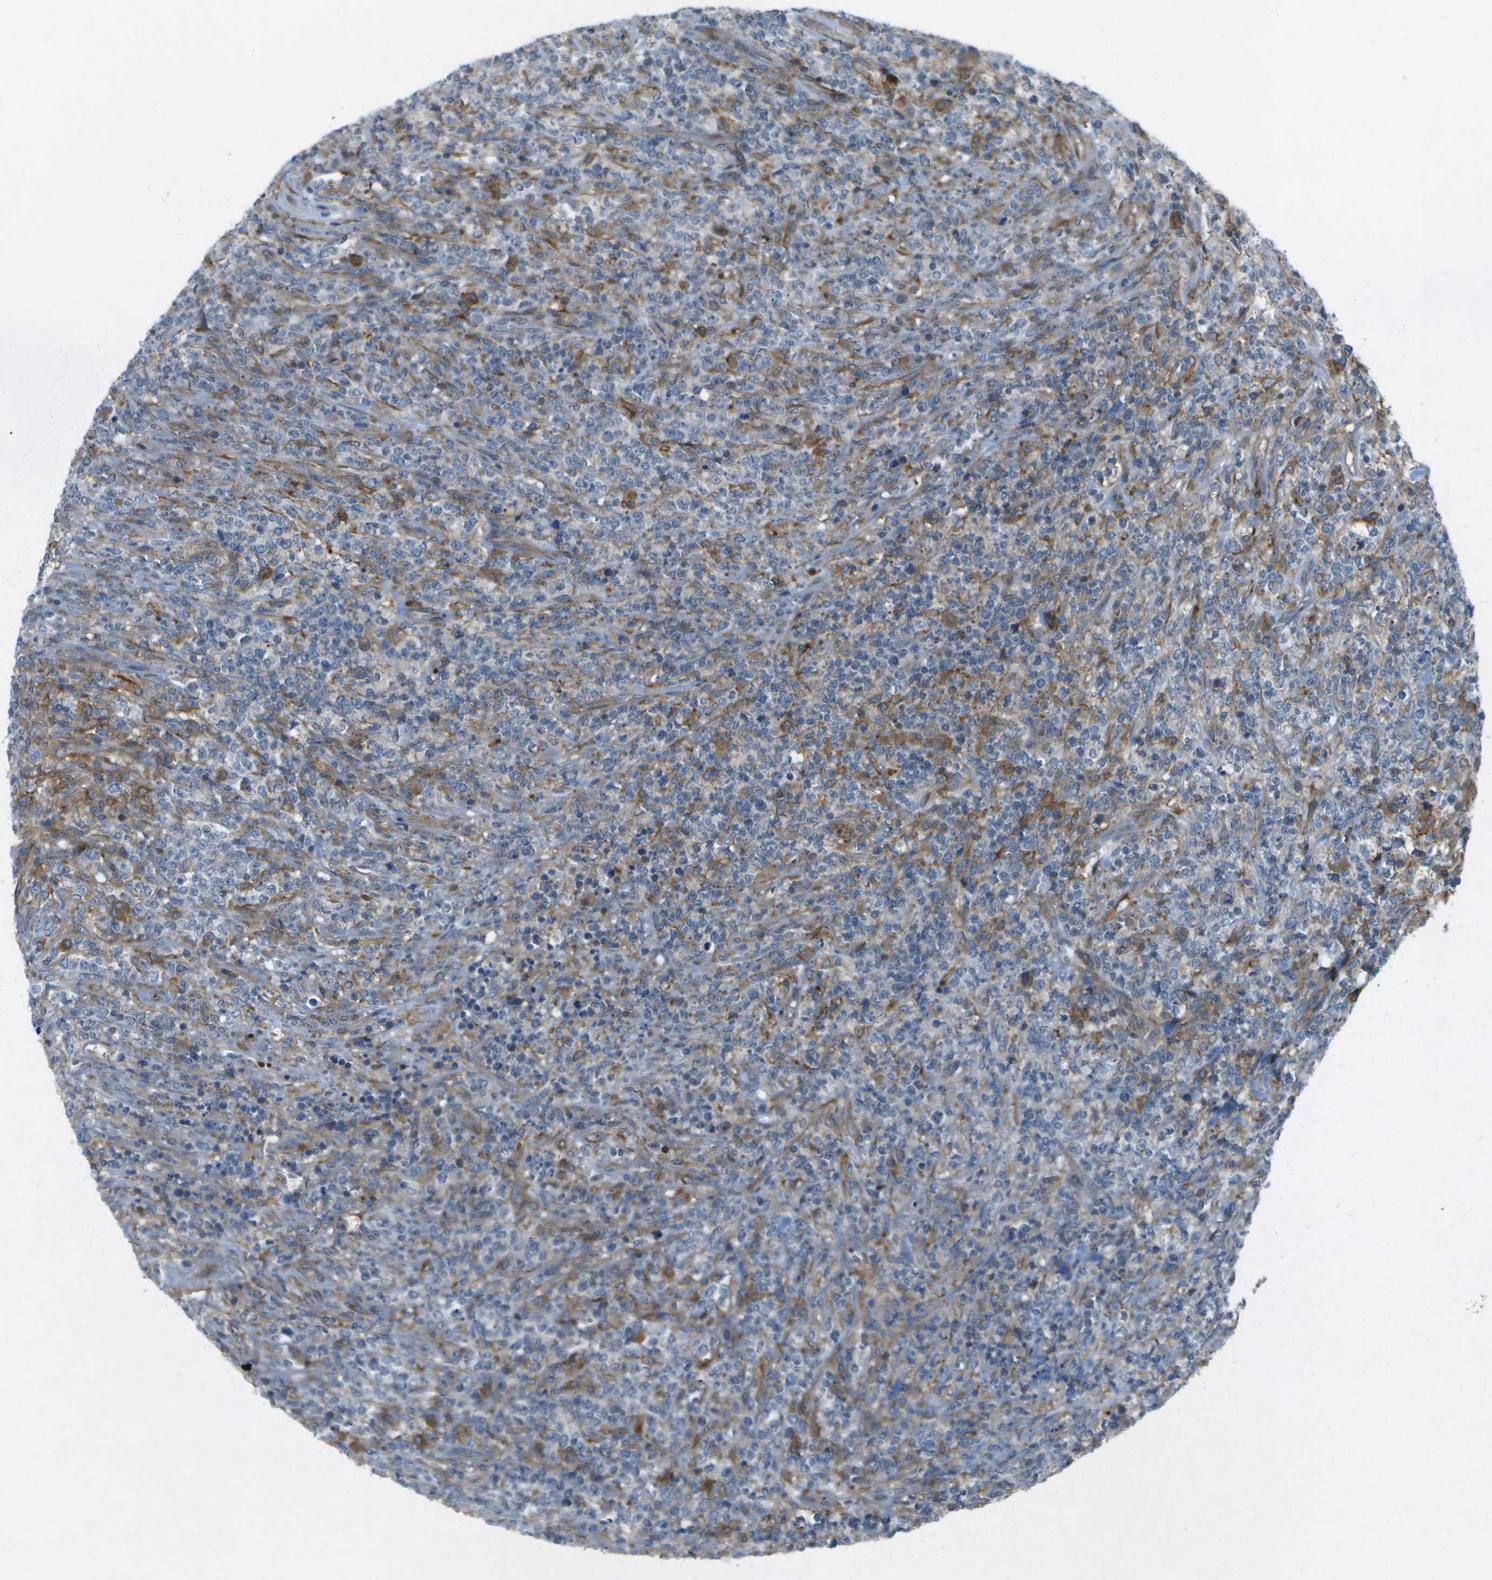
{"staining": {"intensity": "moderate", "quantity": "<25%", "location": "cytoplasmic/membranous"}, "tissue": "lymphoma", "cell_type": "Tumor cells", "image_type": "cancer", "snomed": [{"axis": "morphology", "description": "Malignant lymphoma, non-Hodgkin's type, High grade"}, {"axis": "topography", "description": "Soft tissue"}], "caption": "Protein expression analysis of malignant lymphoma, non-Hodgkin's type (high-grade) reveals moderate cytoplasmic/membranous positivity in approximately <25% of tumor cells.", "gene": "WNK2", "patient": {"sex": "male", "age": 18}}